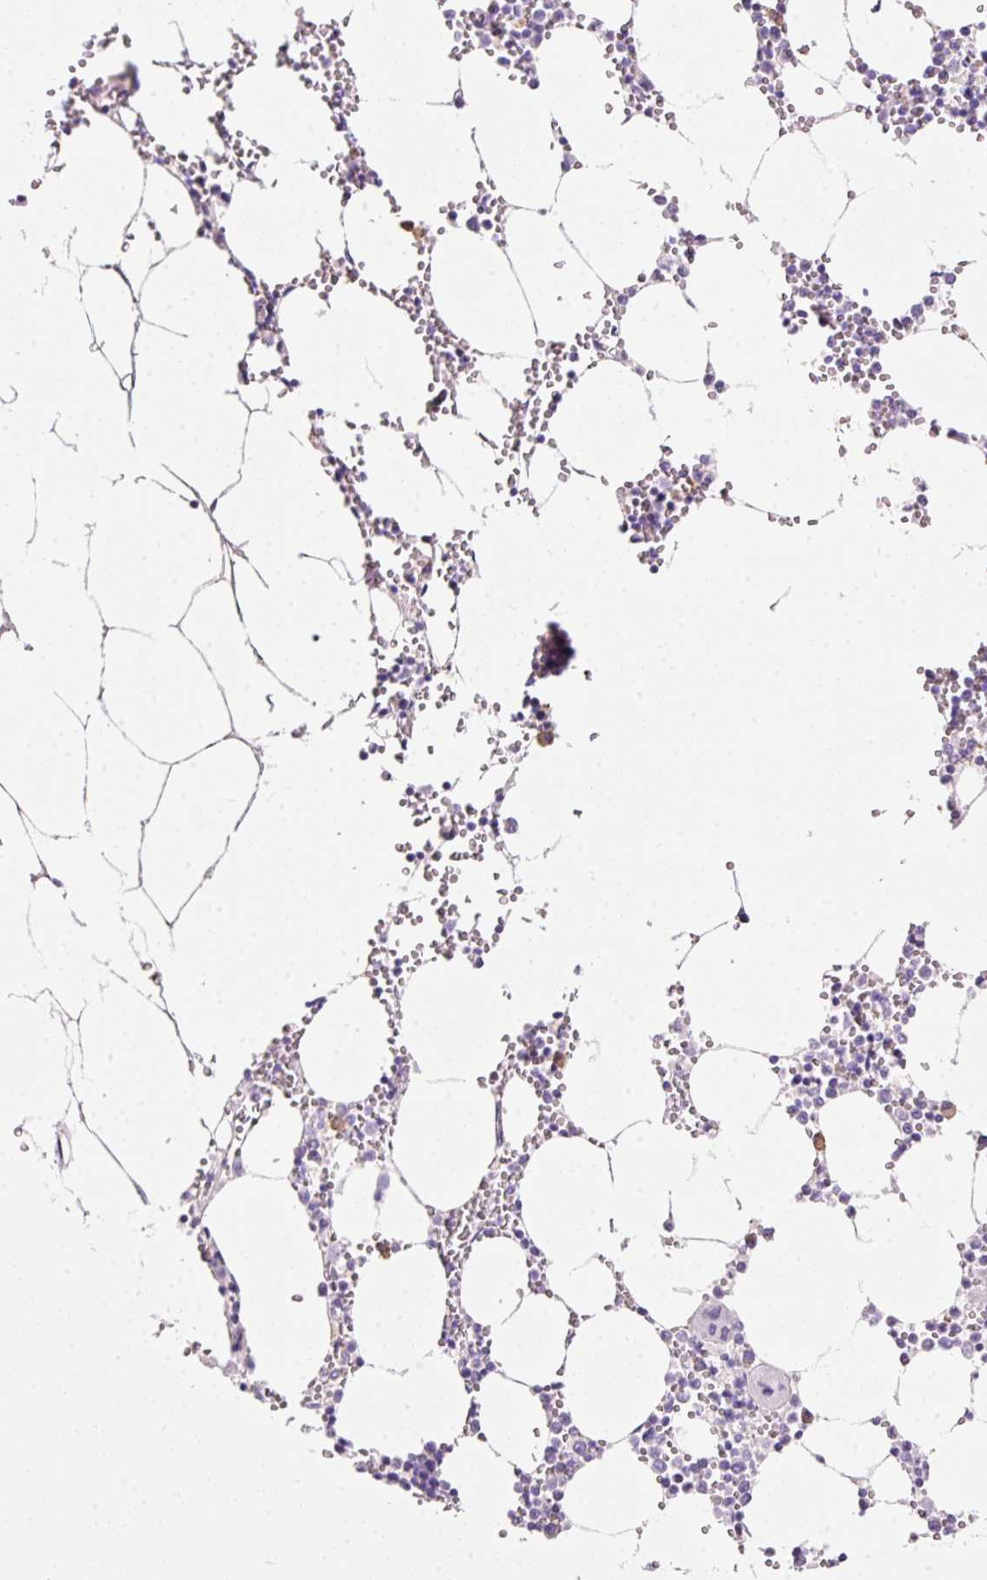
{"staining": {"intensity": "negative", "quantity": "none", "location": "none"}, "tissue": "bone marrow", "cell_type": "Hematopoietic cells", "image_type": "normal", "snomed": [{"axis": "morphology", "description": "Normal tissue, NOS"}, {"axis": "topography", "description": "Bone marrow"}], "caption": "DAB (3,3'-diaminobenzidine) immunohistochemical staining of normal bone marrow shows no significant expression in hematopoietic cells.", "gene": "SOS2", "patient": {"sex": "male", "age": 54}}